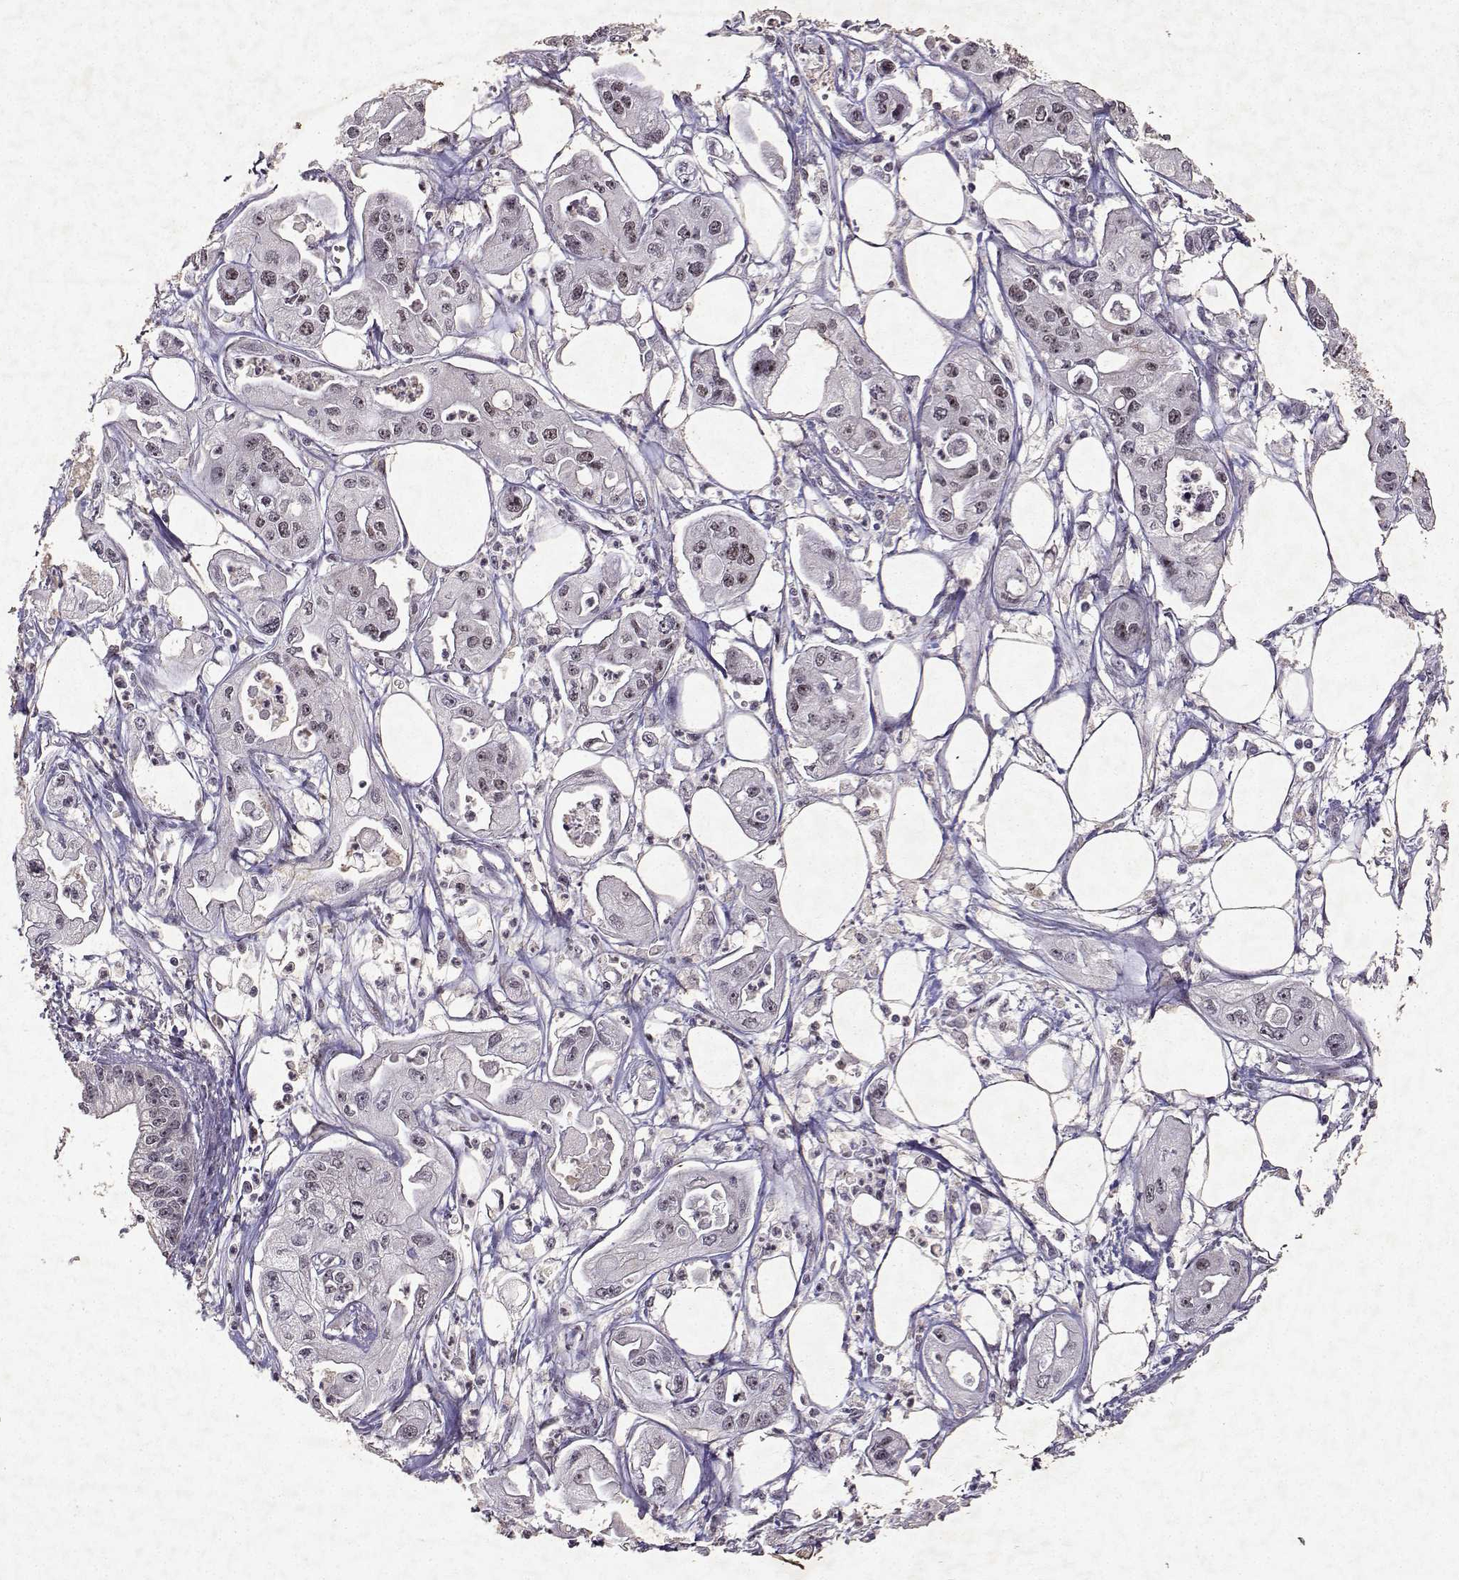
{"staining": {"intensity": "negative", "quantity": "none", "location": "none"}, "tissue": "pancreatic cancer", "cell_type": "Tumor cells", "image_type": "cancer", "snomed": [{"axis": "morphology", "description": "Adenocarcinoma, NOS"}, {"axis": "topography", "description": "Pancreas"}], "caption": "The micrograph demonstrates no significant staining in tumor cells of pancreatic cancer (adenocarcinoma).", "gene": "DDX56", "patient": {"sex": "male", "age": 70}}